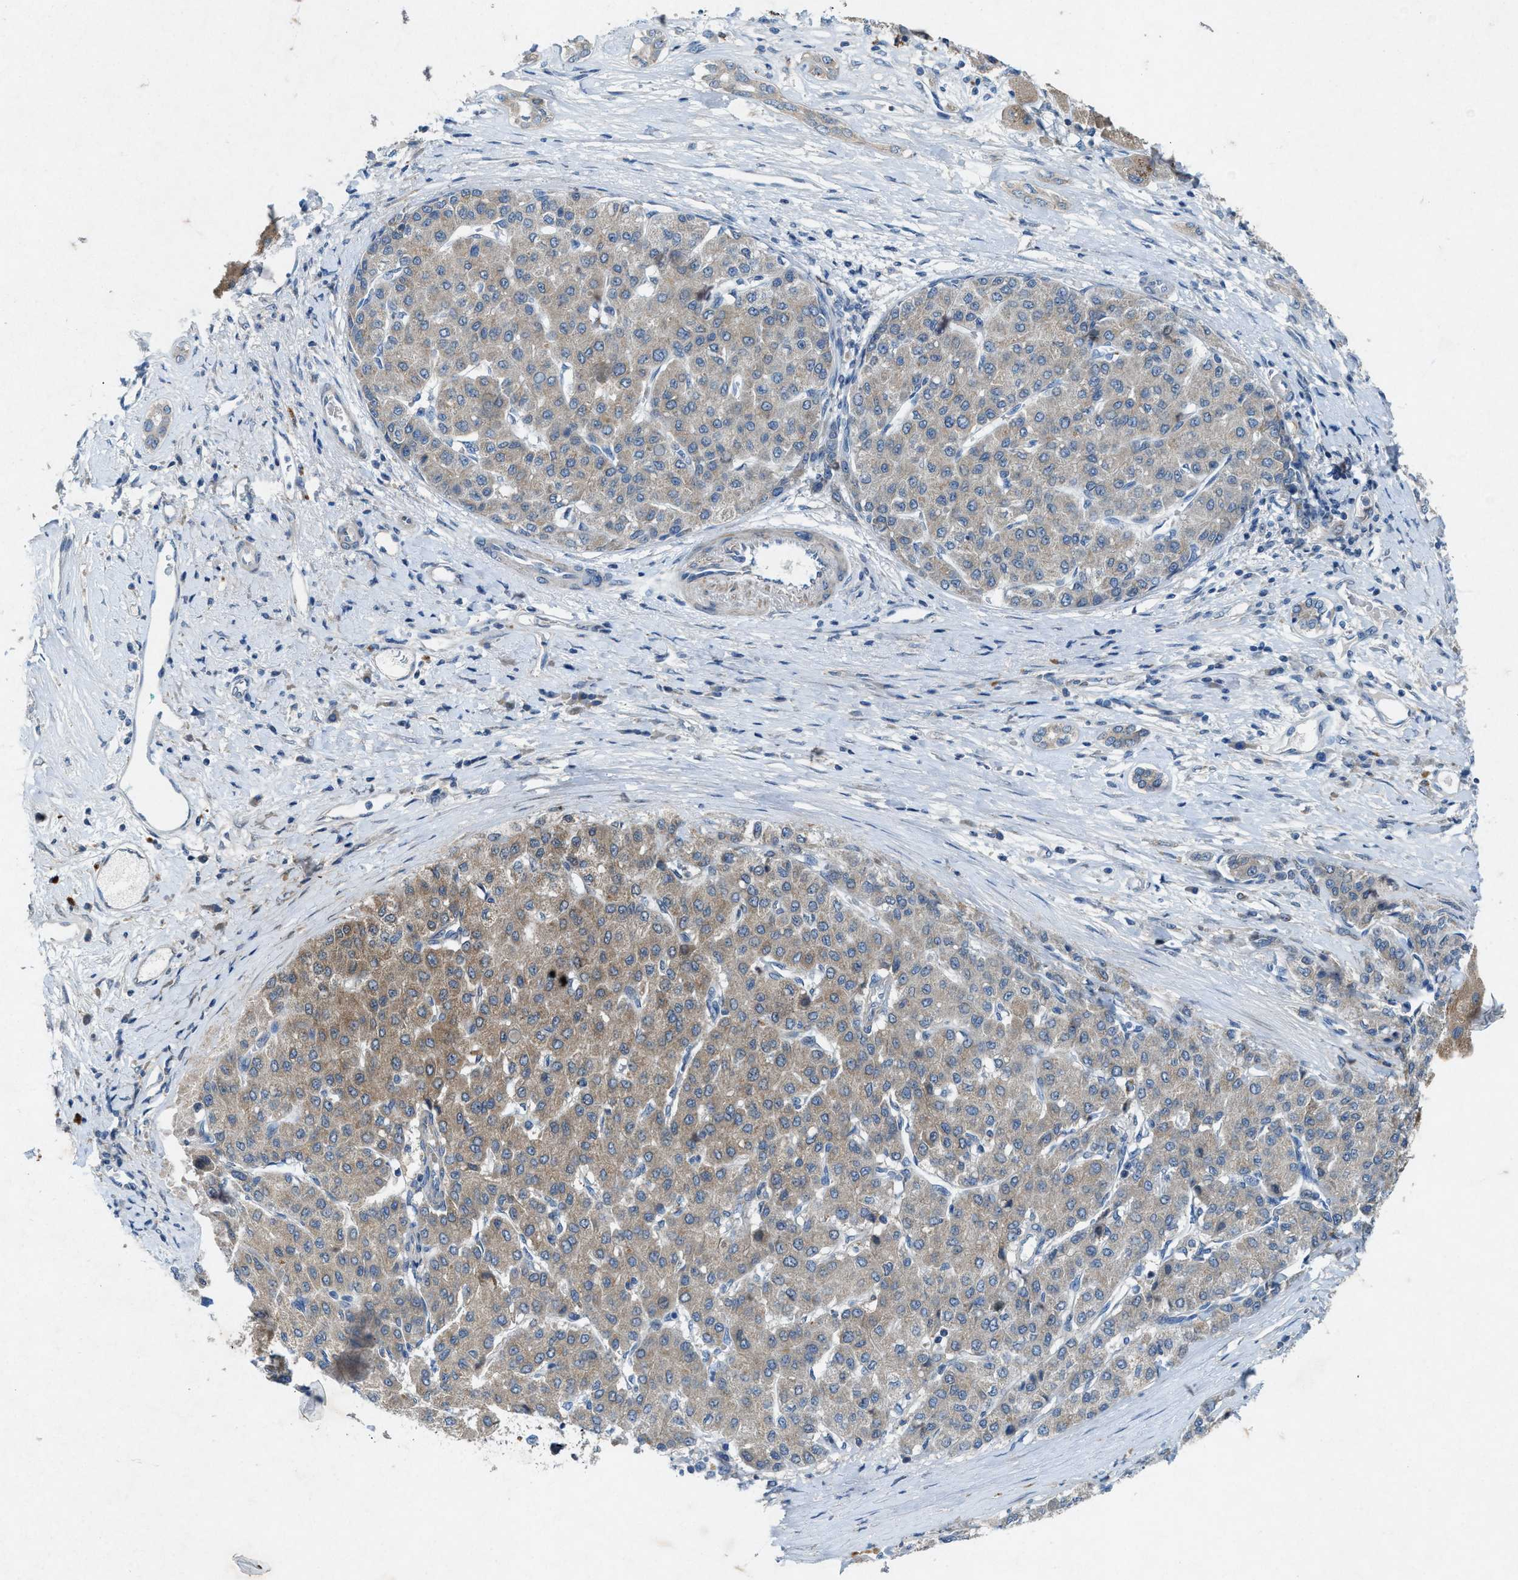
{"staining": {"intensity": "weak", "quantity": "25%-75%", "location": "cytoplasmic/membranous"}, "tissue": "liver cancer", "cell_type": "Tumor cells", "image_type": "cancer", "snomed": [{"axis": "morphology", "description": "Carcinoma, Hepatocellular, NOS"}, {"axis": "topography", "description": "Liver"}], "caption": "Liver cancer (hepatocellular carcinoma) was stained to show a protein in brown. There is low levels of weak cytoplasmic/membranous expression in about 25%-75% of tumor cells. The staining was performed using DAB, with brown indicating positive protein expression. Nuclei are stained blue with hematoxylin.", "gene": "URGCP", "patient": {"sex": "male", "age": 65}}